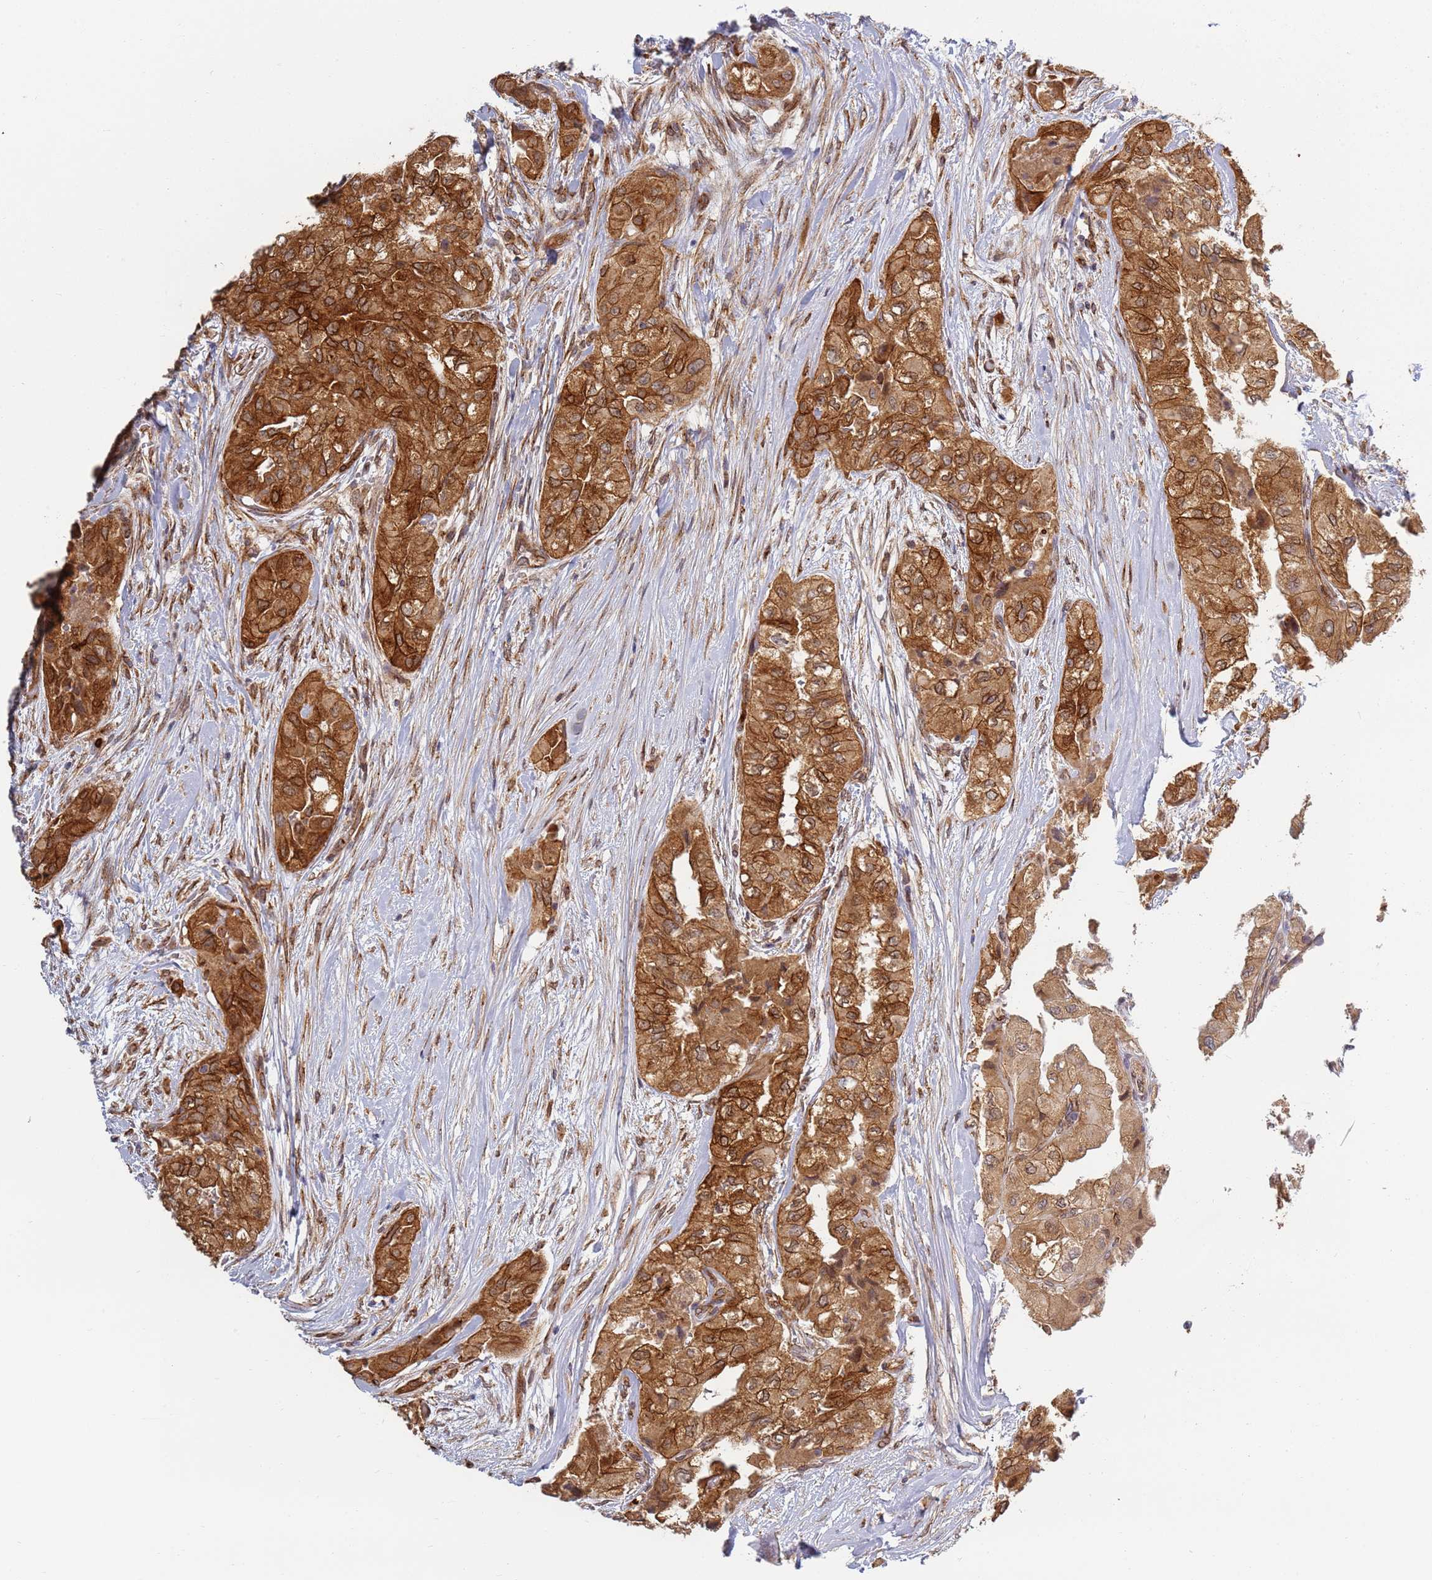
{"staining": {"intensity": "strong", "quantity": ">75%", "location": "cytoplasmic/membranous"}, "tissue": "thyroid cancer", "cell_type": "Tumor cells", "image_type": "cancer", "snomed": [{"axis": "morphology", "description": "Papillary adenocarcinoma, NOS"}, {"axis": "topography", "description": "Thyroid gland"}], "caption": "A brown stain shows strong cytoplasmic/membranous positivity of a protein in human thyroid papillary adenocarcinoma tumor cells.", "gene": "CEP170", "patient": {"sex": "female", "age": 59}}